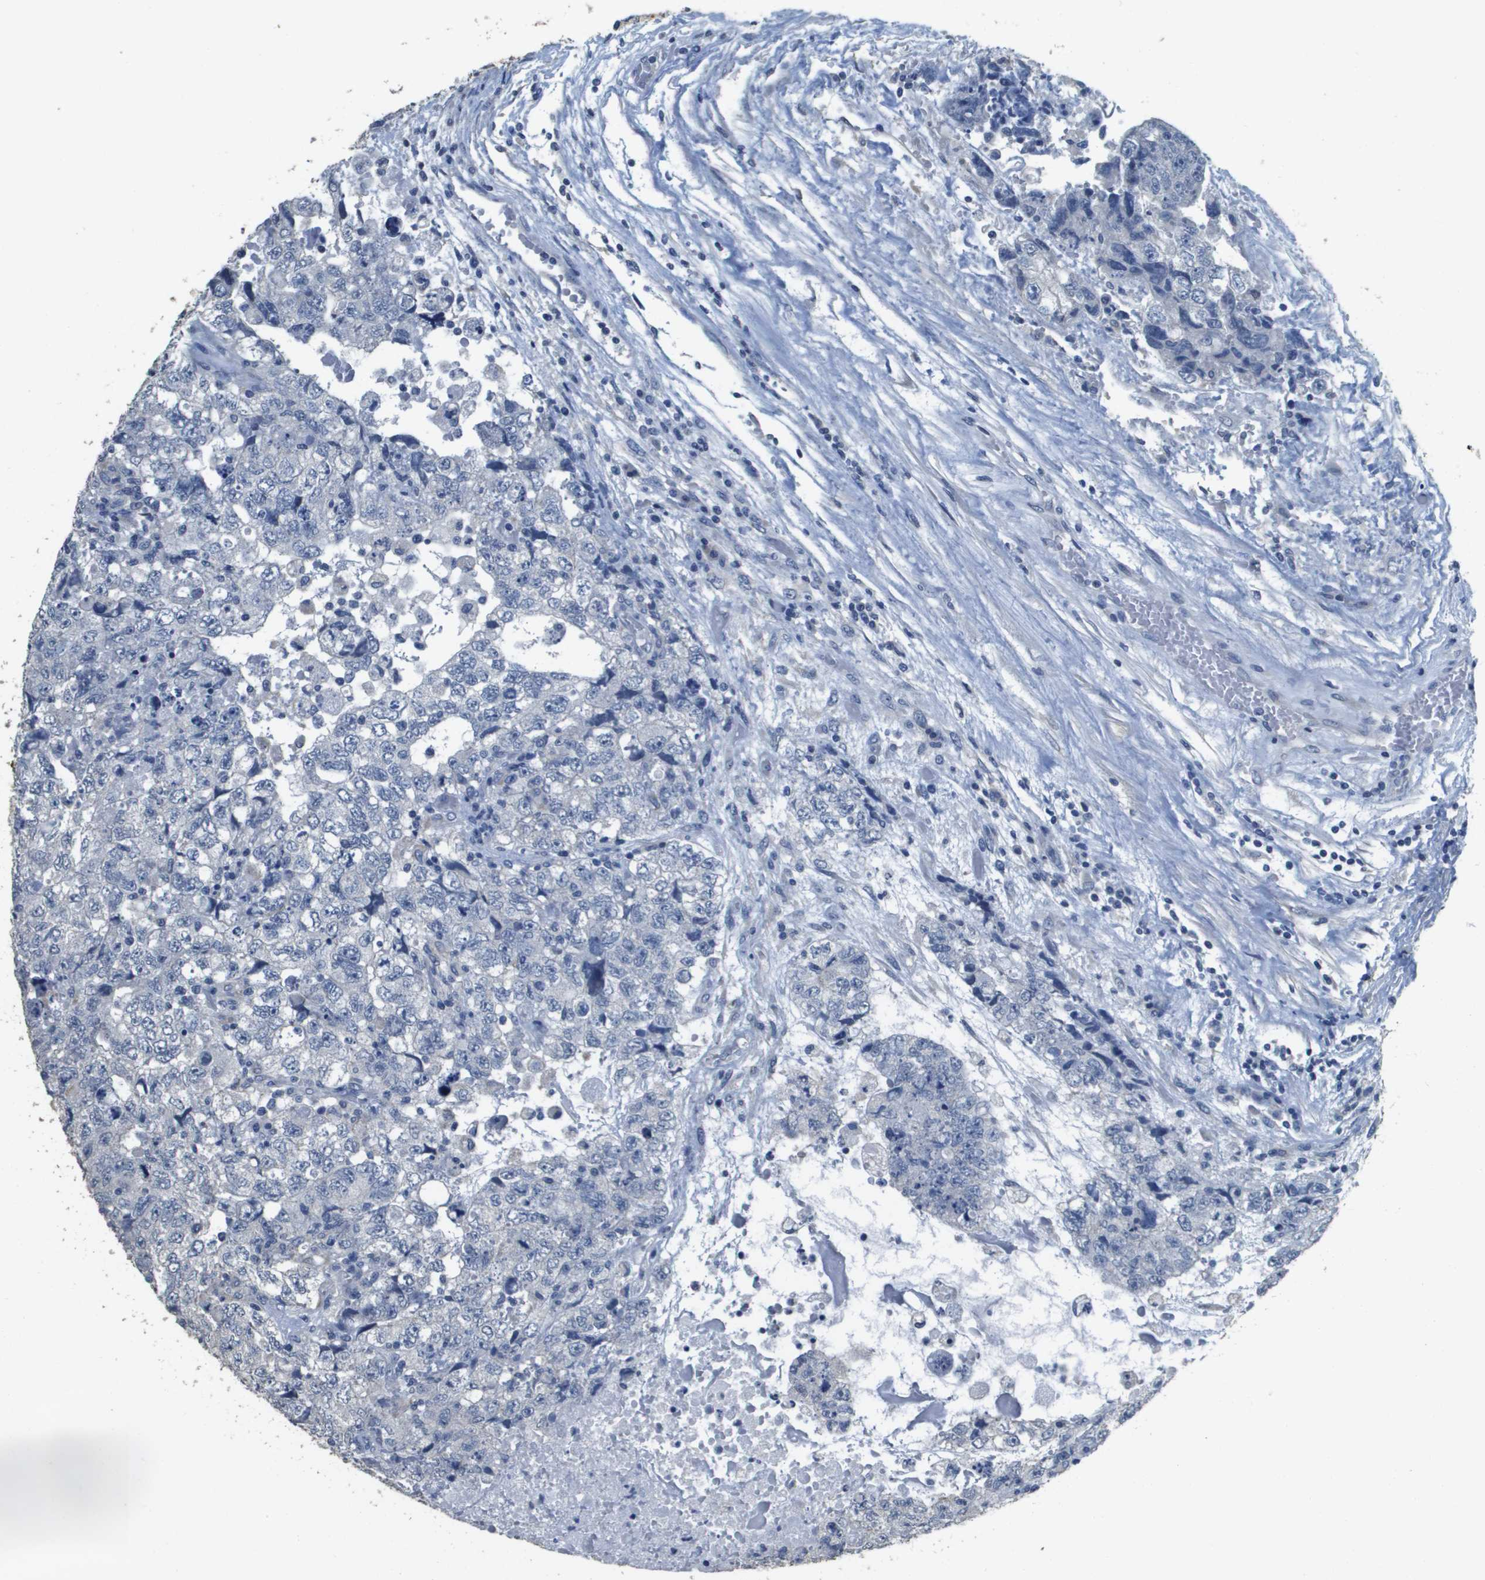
{"staining": {"intensity": "negative", "quantity": "none", "location": "none"}, "tissue": "testis cancer", "cell_type": "Tumor cells", "image_type": "cancer", "snomed": [{"axis": "morphology", "description": "Carcinoma, Embryonal, NOS"}, {"axis": "topography", "description": "Testis"}], "caption": "This is an IHC image of testis cancer (embryonal carcinoma). There is no staining in tumor cells.", "gene": "MT3", "patient": {"sex": "male", "age": 36}}